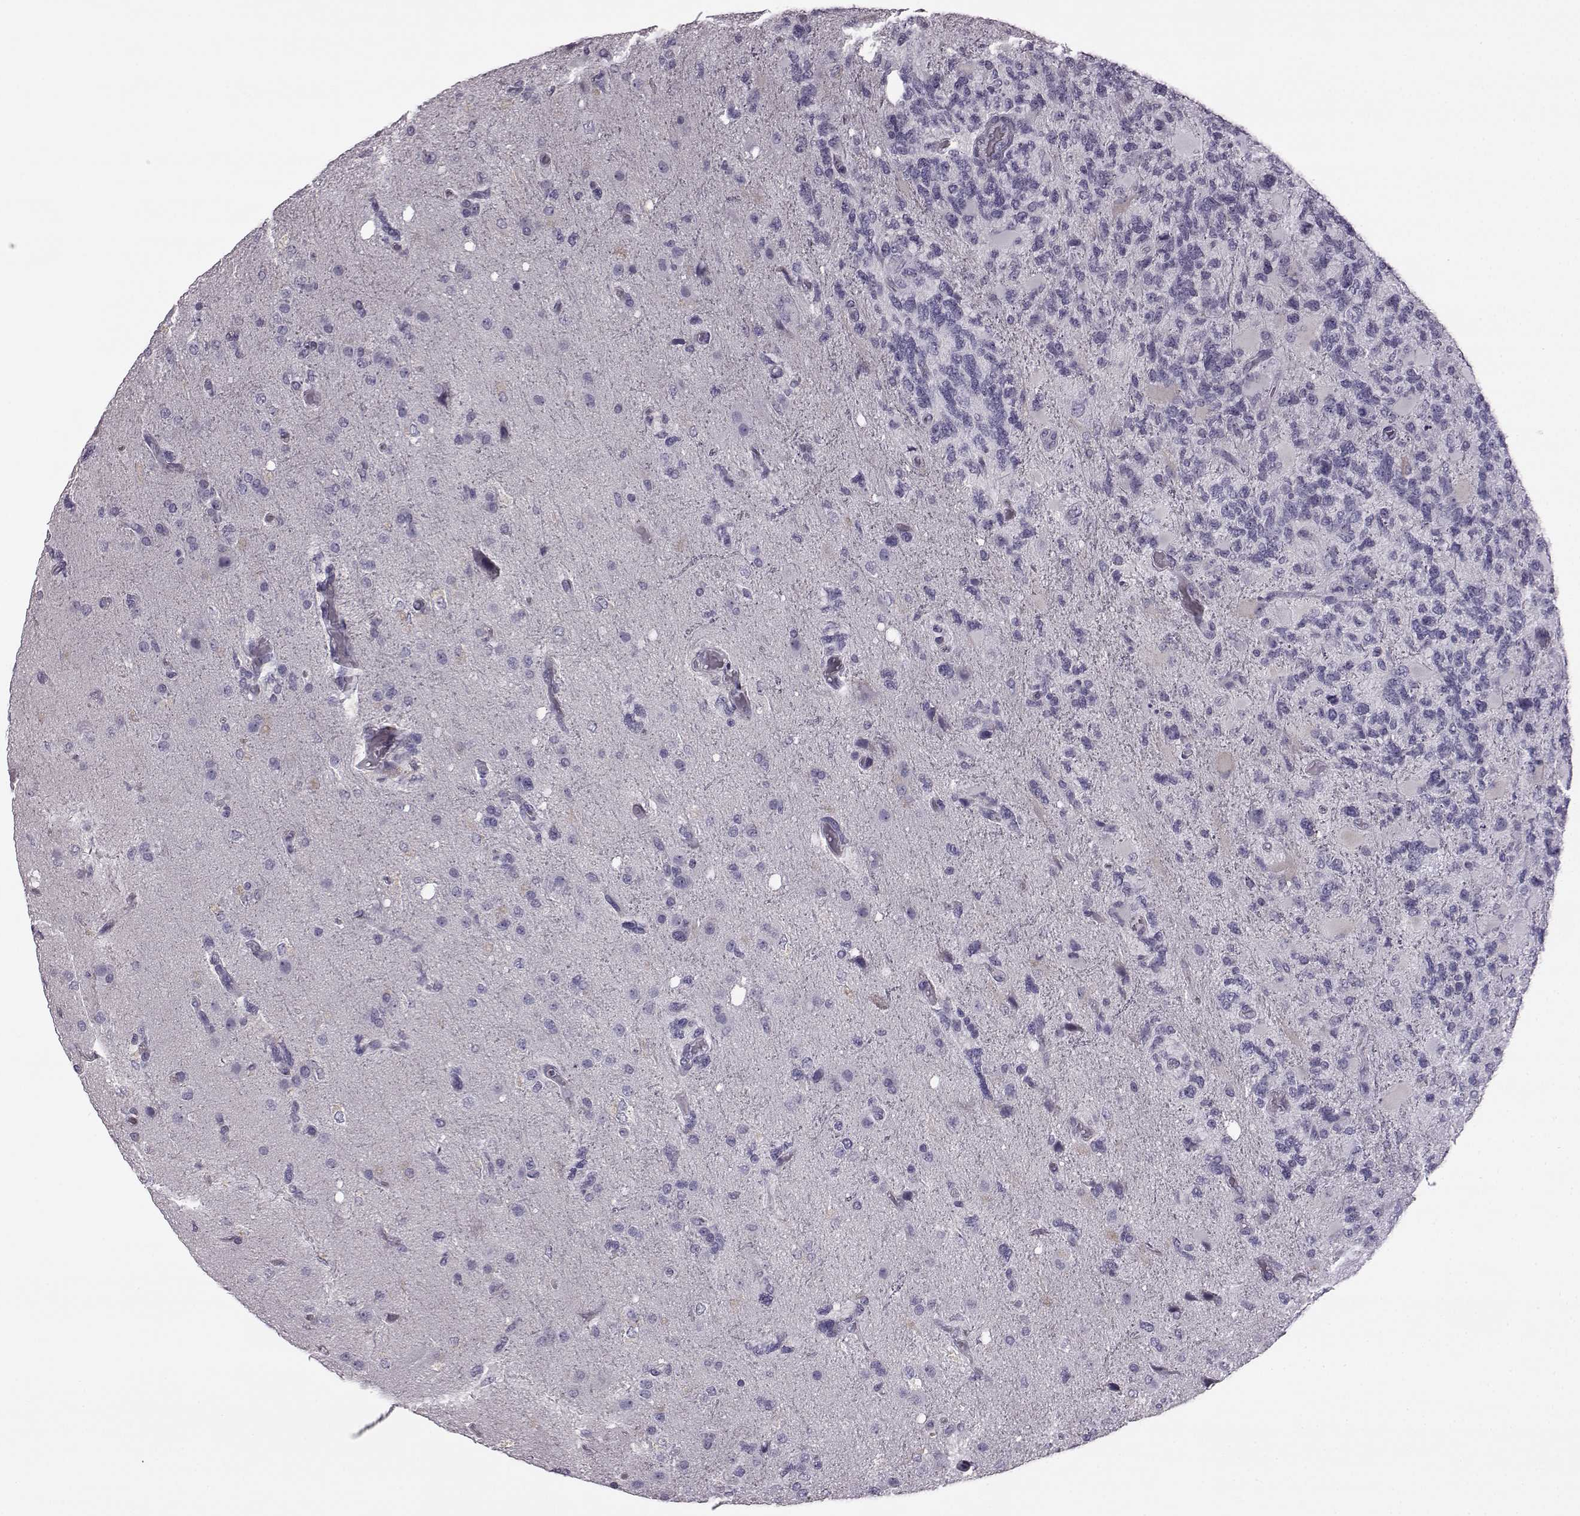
{"staining": {"intensity": "negative", "quantity": "none", "location": "none"}, "tissue": "glioma", "cell_type": "Tumor cells", "image_type": "cancer", "snomed": [{"axis": "morphology", "description": "Glioma, malignant, High grade"}, {"axis": "topography", "description": "Brain"}], "caption": "IHC photomicrograph of neoplastic tissue: high-grade glioma (malignant) stained with DAB (3,3'-diaminobenzidine) shows no significant protein expression in tumor cells. (DAB (3,3'-diaminobenzidine) immunohistochemistry, high magnification).", "gene": "ODAD4", "patient": {"sex": "female", "age": 71}}